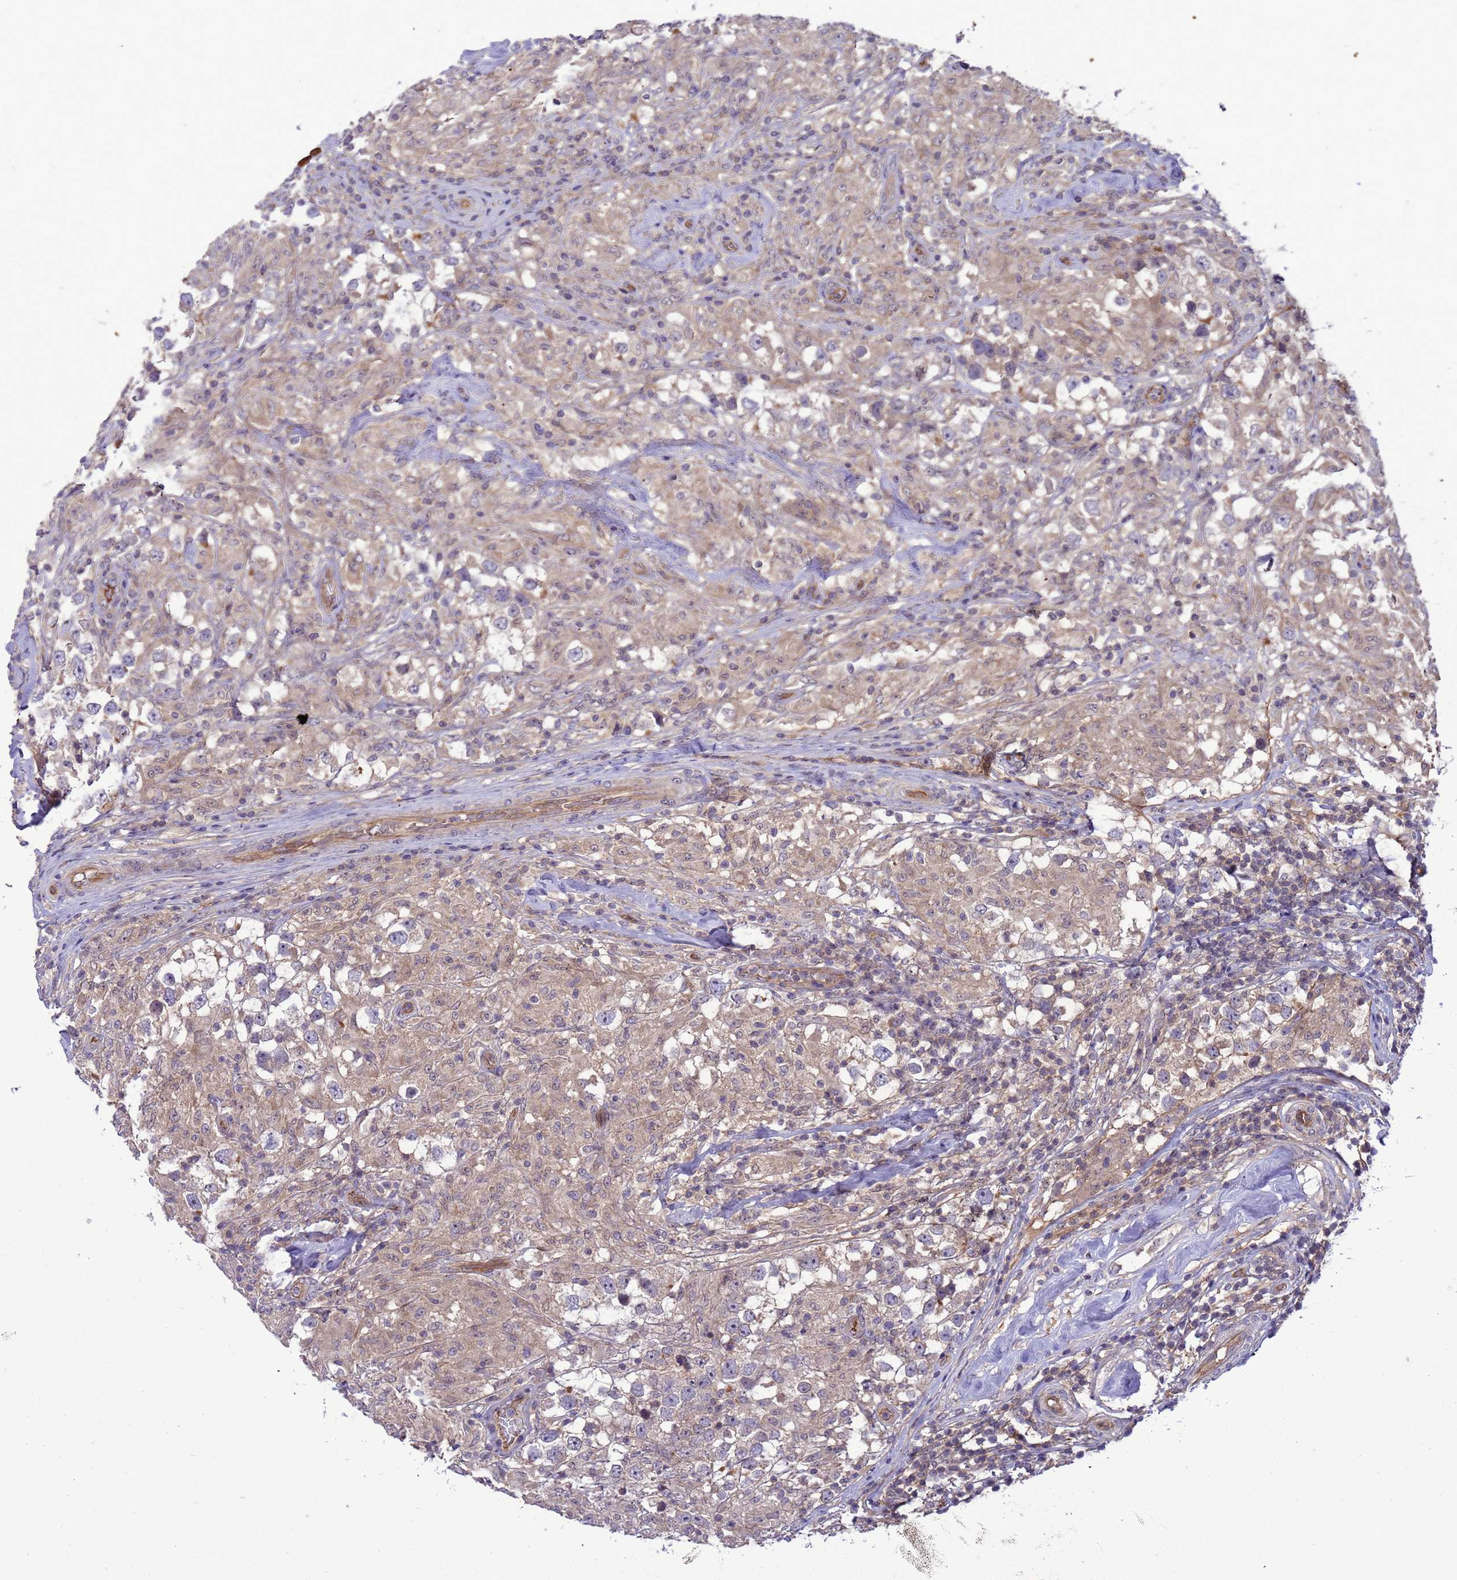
{"staining": {"intensity": "moderate", "quantity": "<25%", "location": "cytoplasmic/membranous"}, "tissue": "testis cancer", "cell_type": "Tumor cells", "image_type": "cancer", "snomed": [{"axis": "morphology", "description": "Seminoma, NOS"}, {"axis": "topography", "description": "Testis"}], "caption": "The micrograph displays immunohistochemical staining of seminoma (testis). There is moderate cytoplasmic/membranous expression is seen in approximately <25% of tumor cells.", "gene": "SMCO3", "patient": {"sex": "male", "age": 46}}